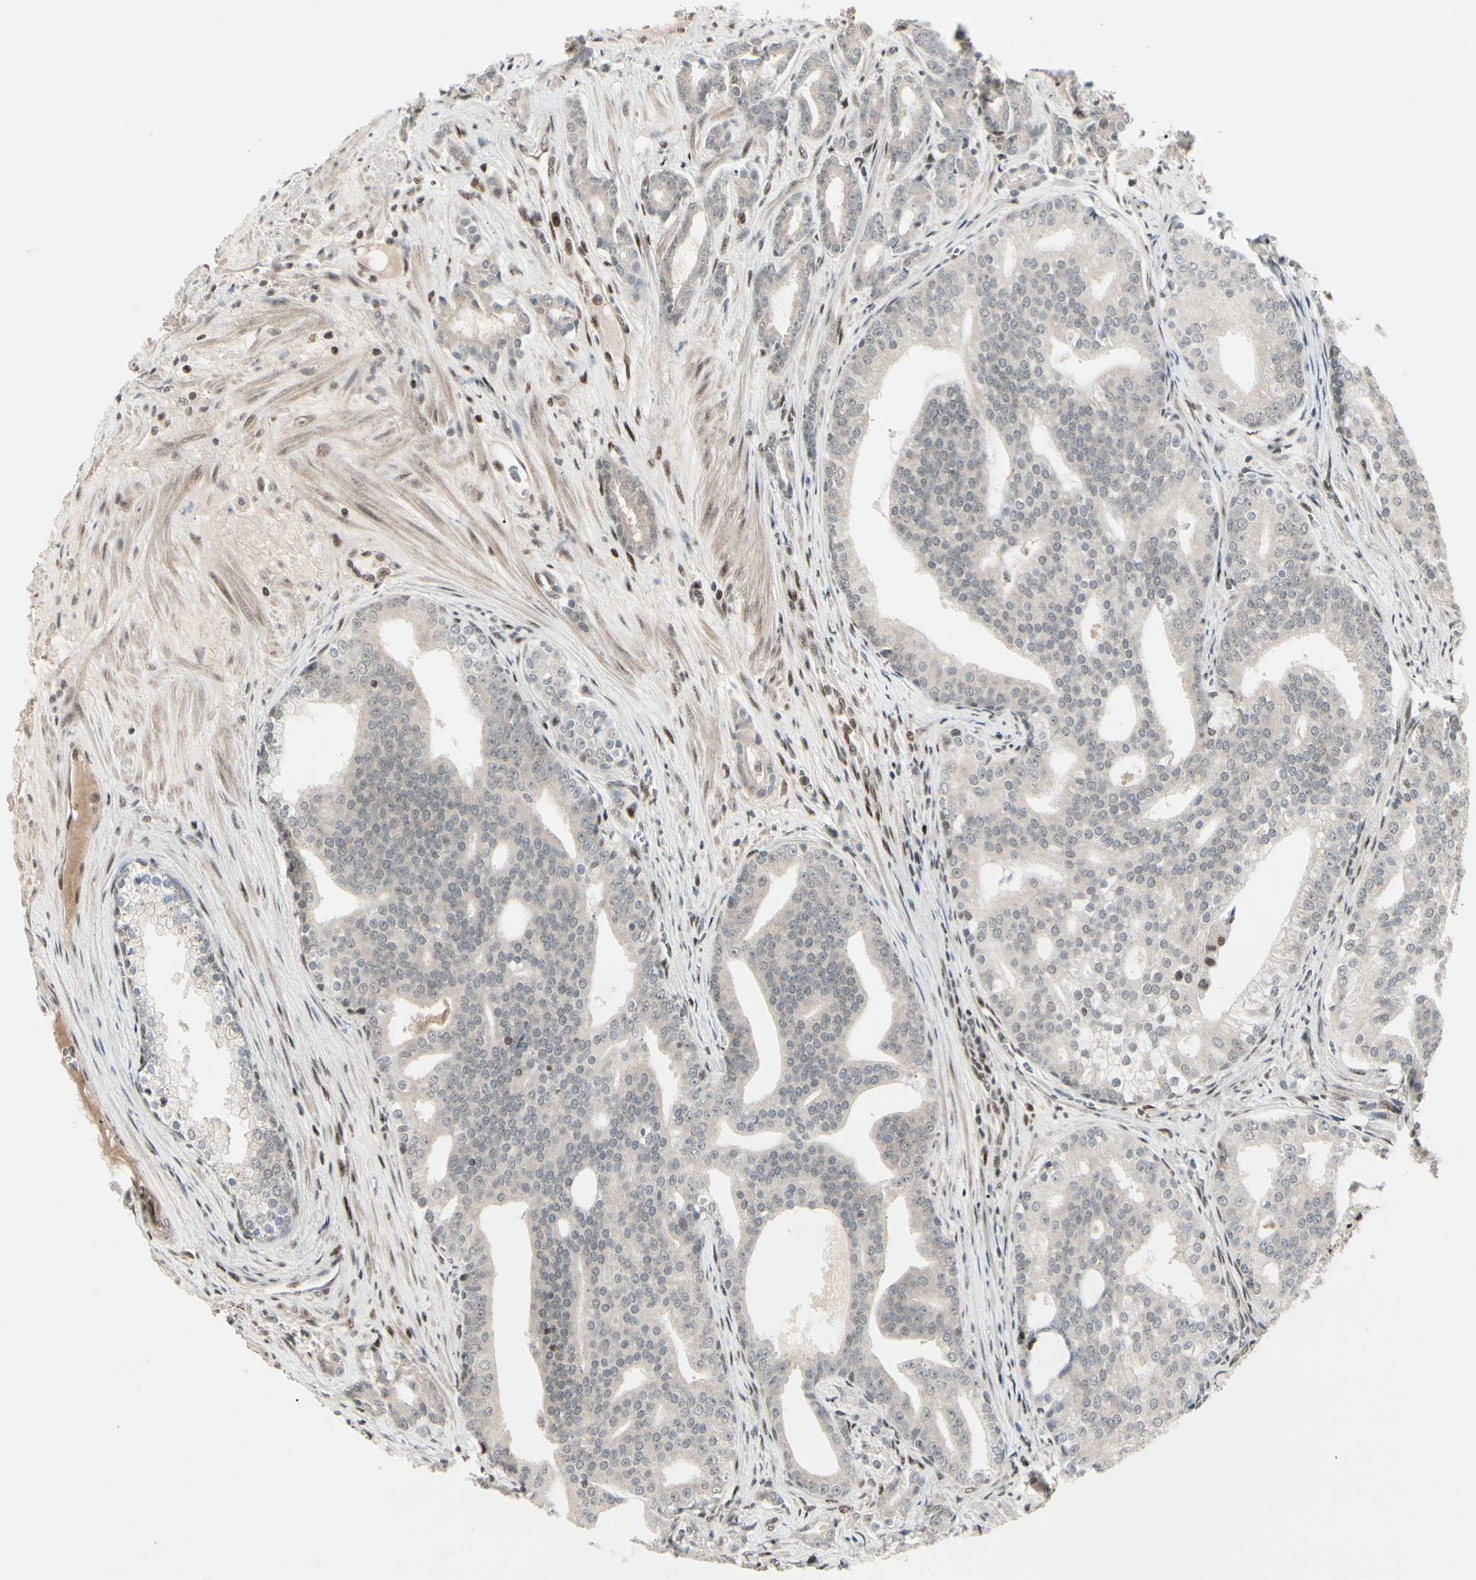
{"staining": {"intensity": "negative", "quantity": "none", "location": "none"}, "tissue": "prostate cancer", "cell_type": "Tumor cells", "image_type": "cancer", "snomed": [{"axis": "morphology", "description": "Adenocarcinoma, Low grade"}, {"axis": "topography", "description": "Prostate"}], "caption": "Prostate adenocarcinoma (low-grade) was stained to show a protein in brown. There is no significant positivity in tumor cells. Nuclei are stained in blue.", "gene": "FOXJ2", "patient": {"sex": "male", "age": 58}}